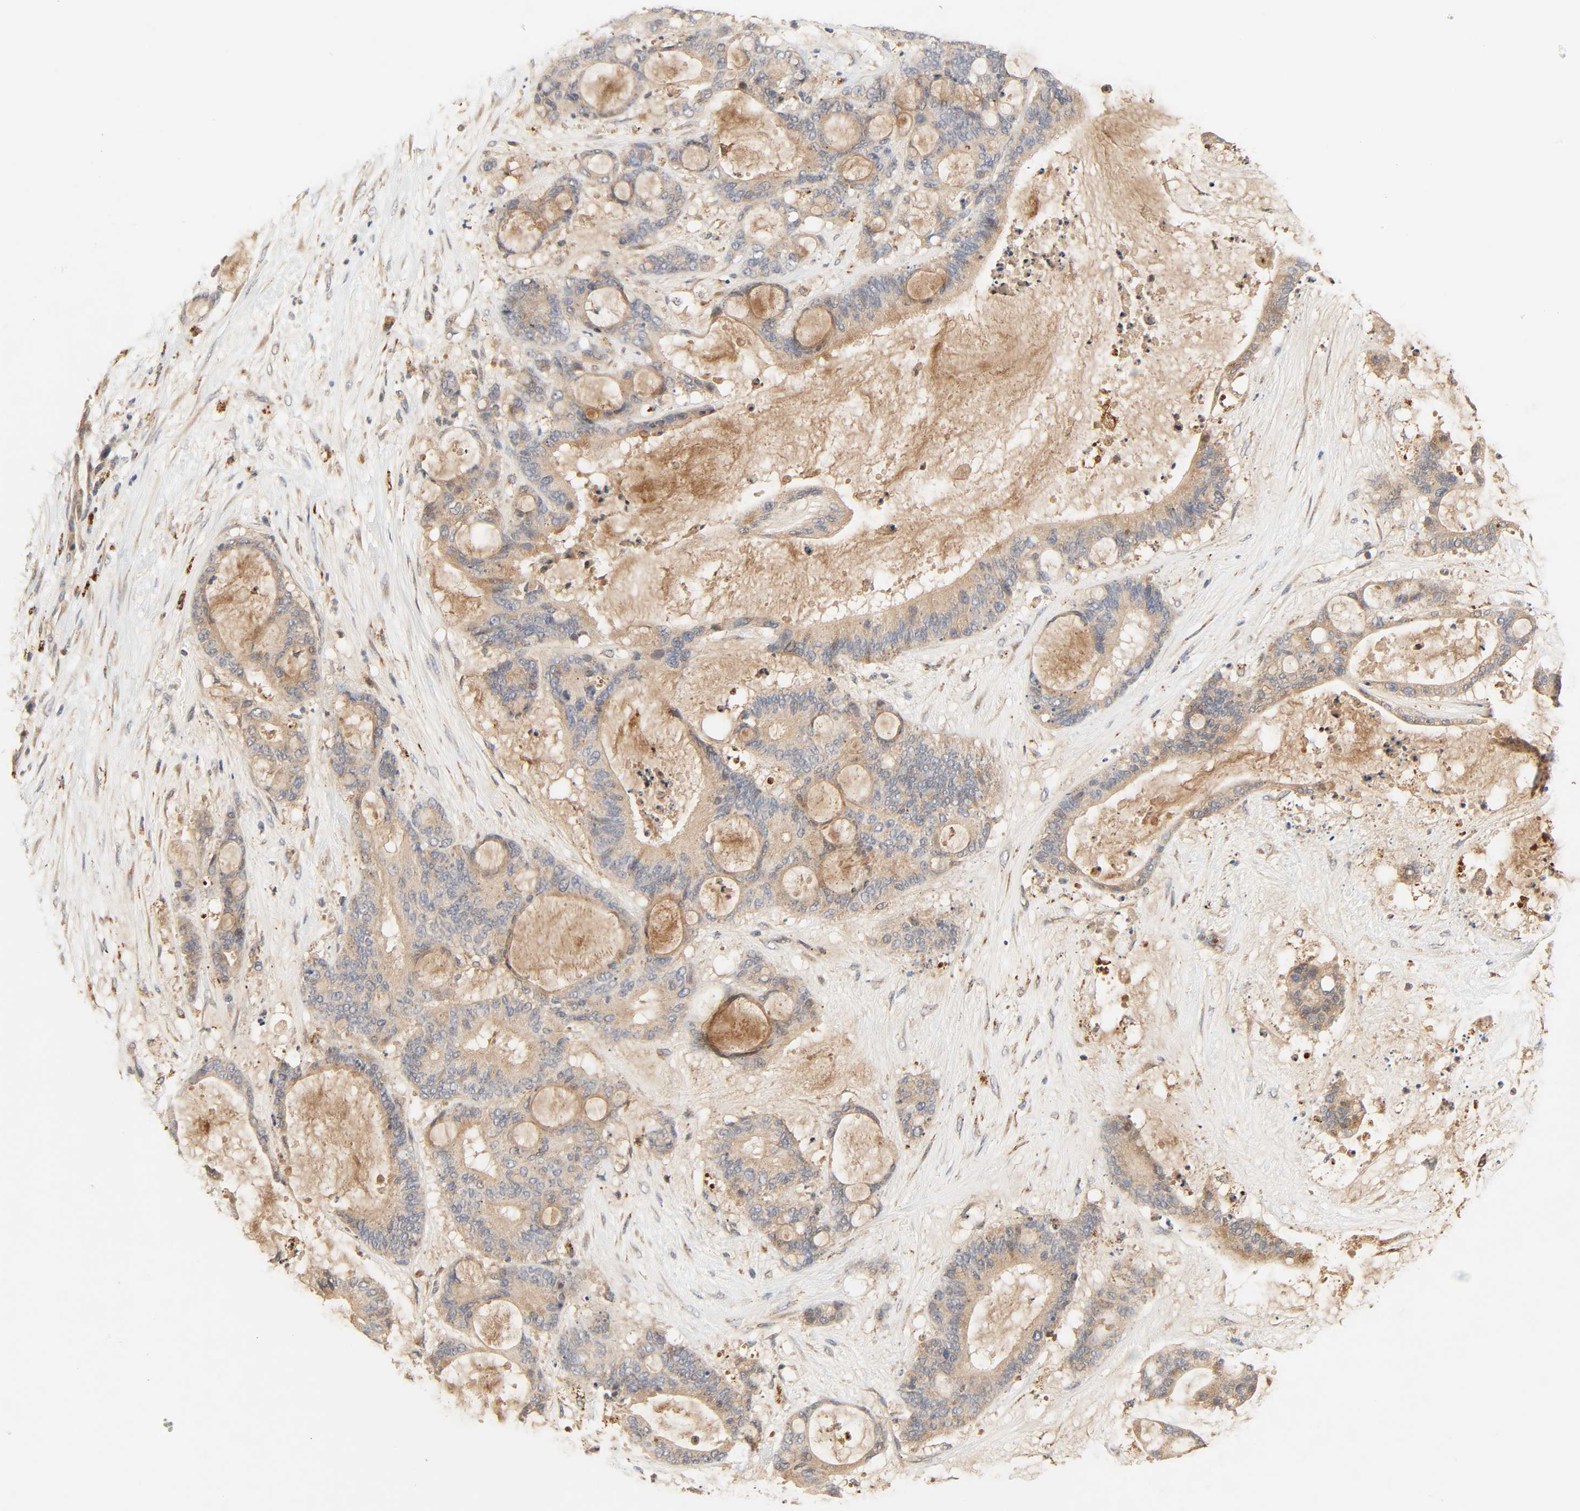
{"staining": {"intensity": "moderate", "quantity": ">75%", "location": "cytoplasmic/membranous"}, "tissue": "liver cancer", "cell_type": "Tumor cells", "image_type": "cancer", "snomed": [{"axis": "morphology", "description": "Cholangiocarcinoma"}, {"axis": "topography", "description": "Liver"}], "caption": "The micrograph displays staining of cholangiocarcinoma (liver), revealing moderate cytoplasmic/membranous protein staining (brown color) within tumor cells.", "gene": "MAPK6", "patient": {"sex": "female", "age": 73}}